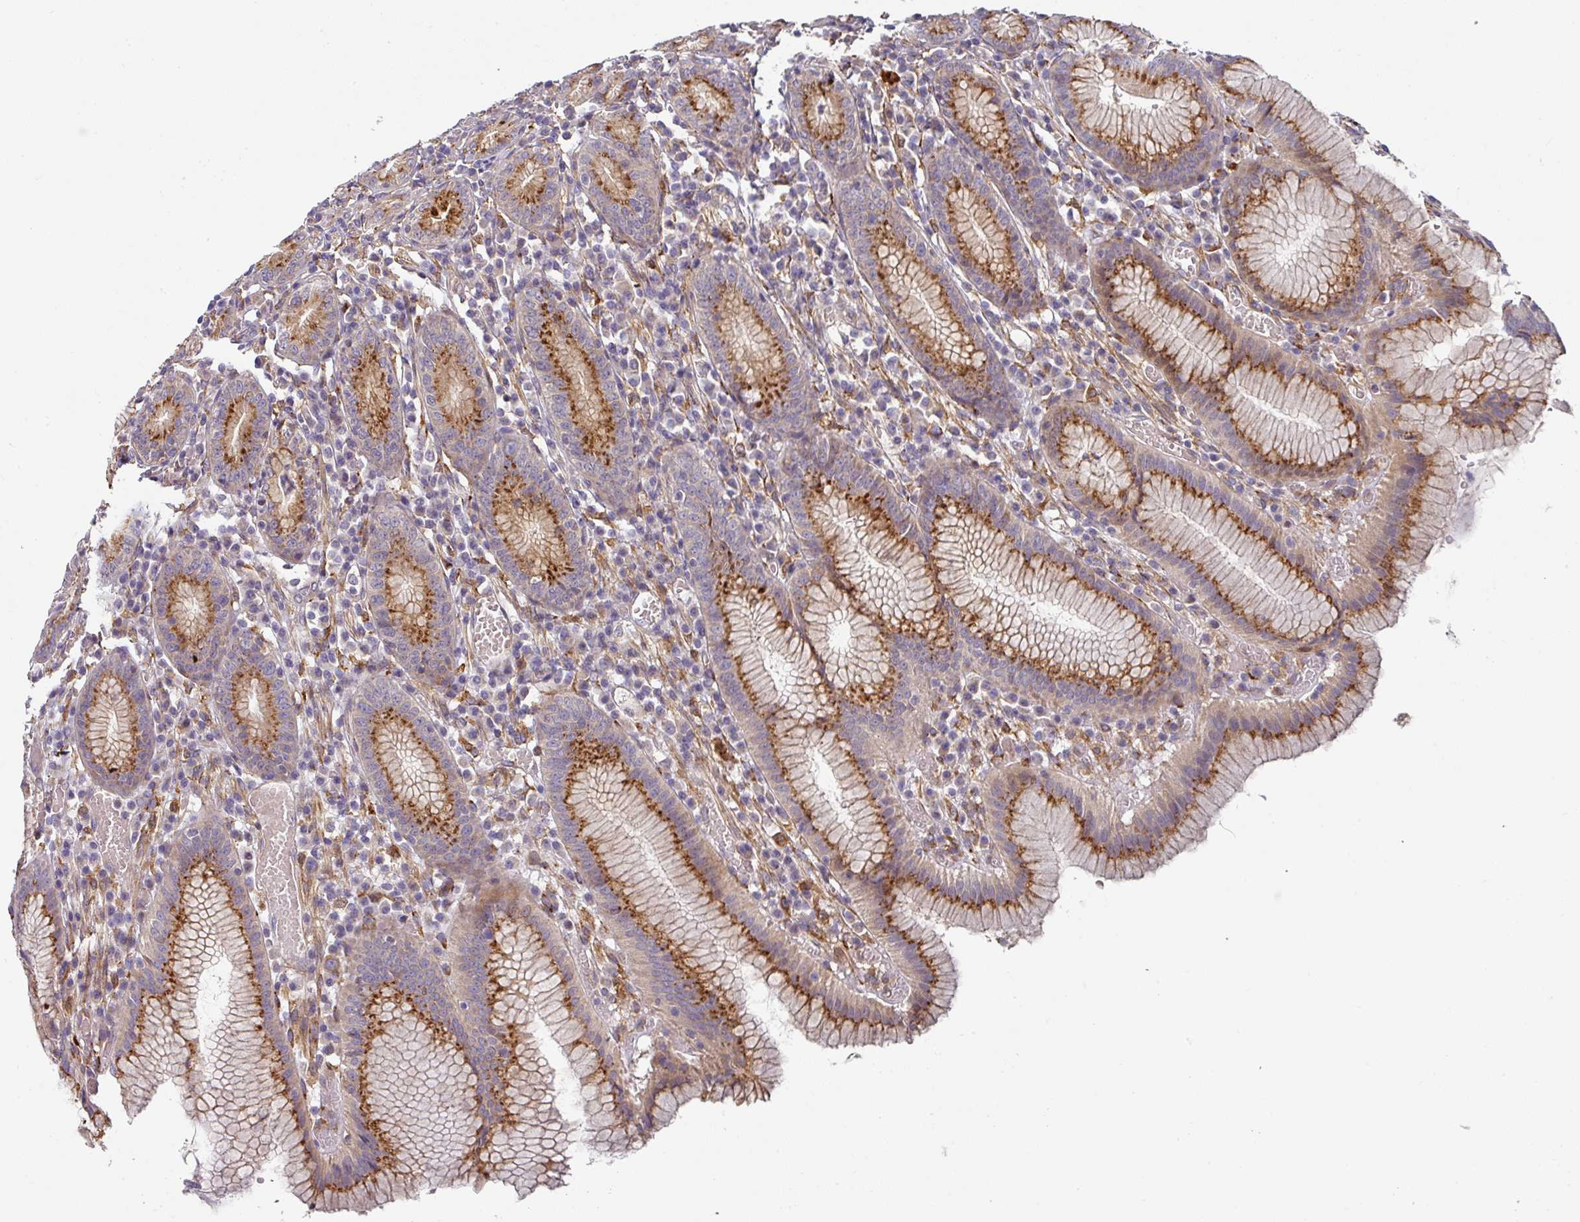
{"staining": {"intensity": "strong", "quantity": ">75%", "location": "cytoplasmic/membranous"}, "tissue": "stomach", "cell_type": "Glandular cells", "image_type": "normal", "snomed": [{"axis": "morphology", "description": "Normal tissue, NOS"}, {"axis": "topography", "description": "Stomach"}], "caption": "Immunohistochemistry histopathology image of benign human stomach stained for a protein (brown), which reveals high levels of strong cytoplasmic/membranous staining in about >75% of glandular cells.", "gene": "ZNF268", "patient": {"sex": "male", "age": 55}}